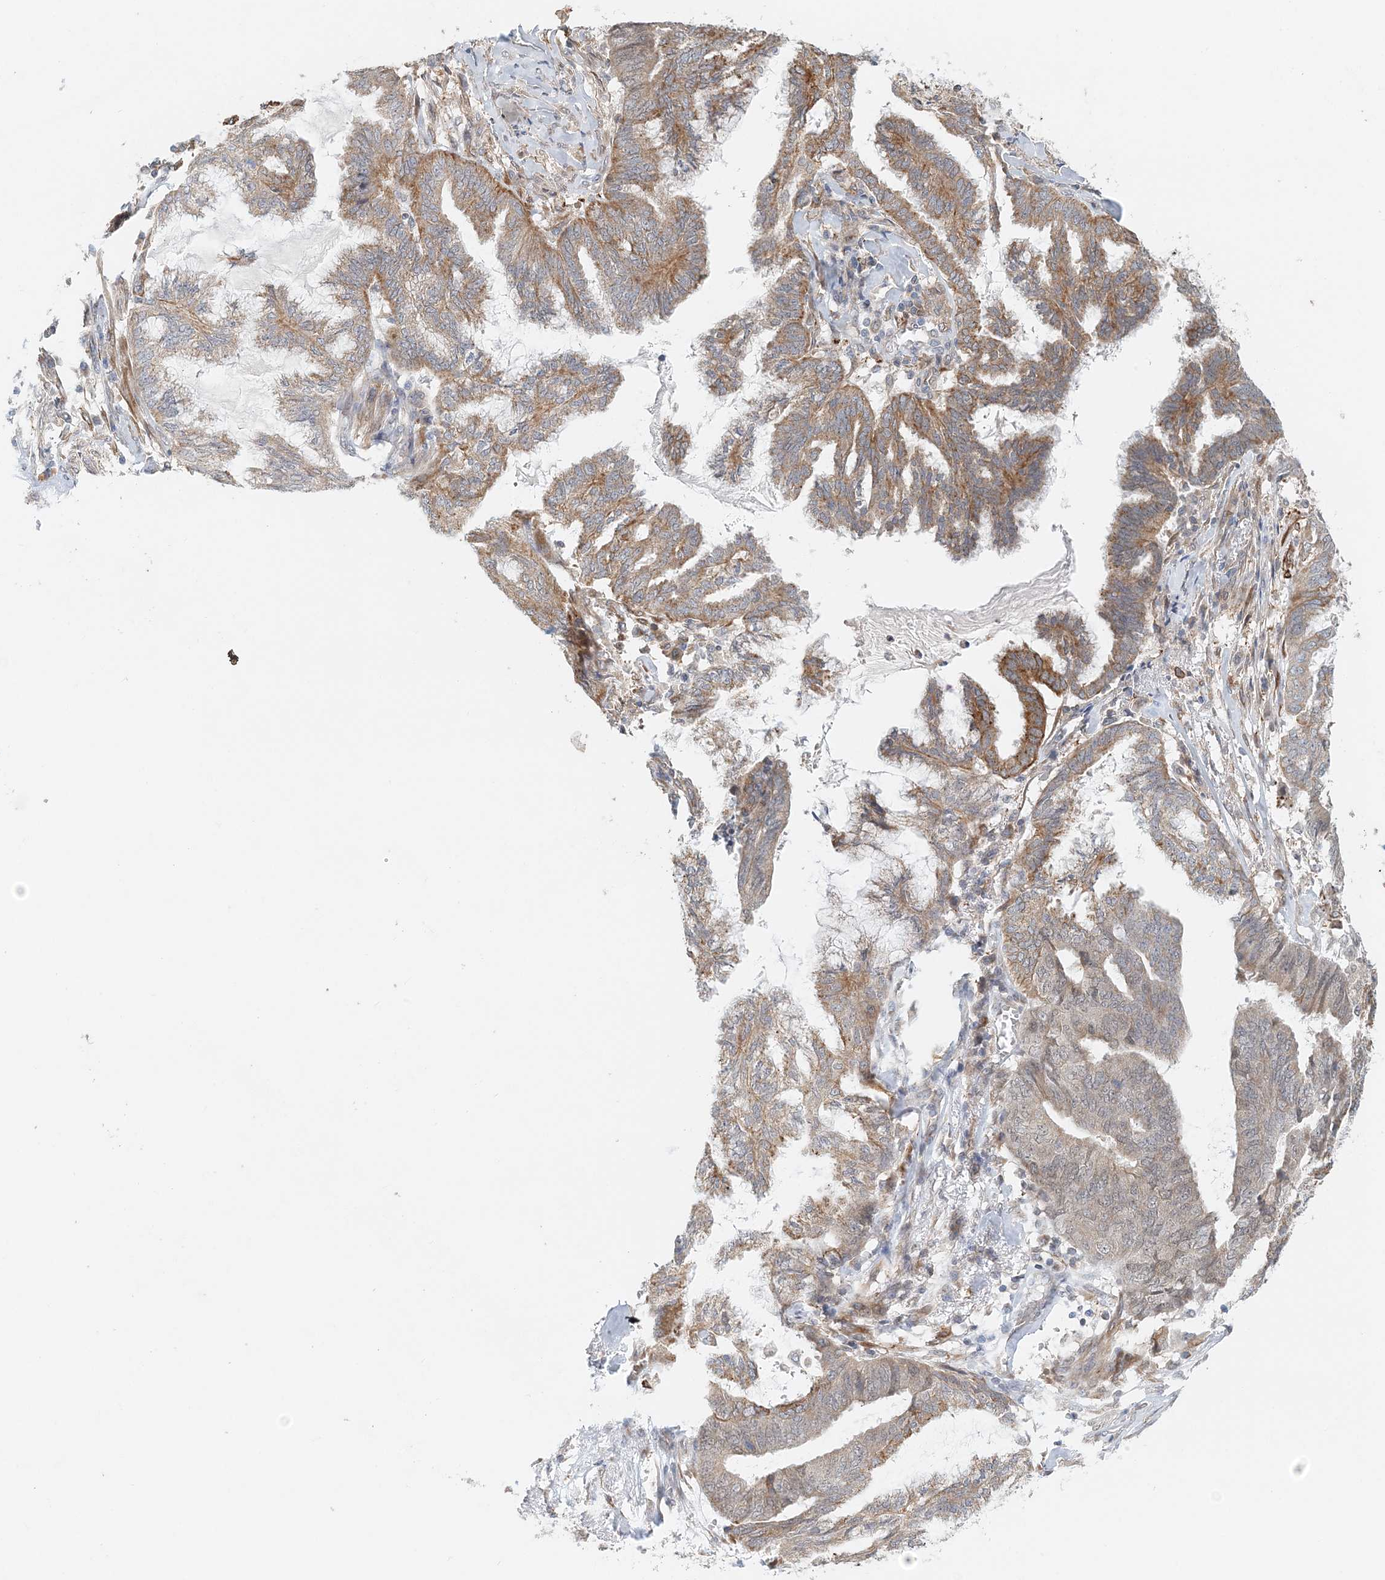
{"staining": {"intensity": "moderate", "quantity": ">75%", "location": "cytoplasmic/membranous"}, "tissue": "endometrial cancer", "cell_type": "Tumor cells", "image_type": "cancer", "snomed": [{"axis": "morphology", "description": "Adenocarcinoma, NOS"}, {"axis": "topography", "description": "Endometrium"}], "caption": "Immunohistochemical staining of human endometrial cancer (adenocarcinoma) shows moderate cytoplasmic/membranous protein staining in about >75% of tumor cells.", "gene": "PCYOX1L", "patient": {"sex": "female", "age": 86}}